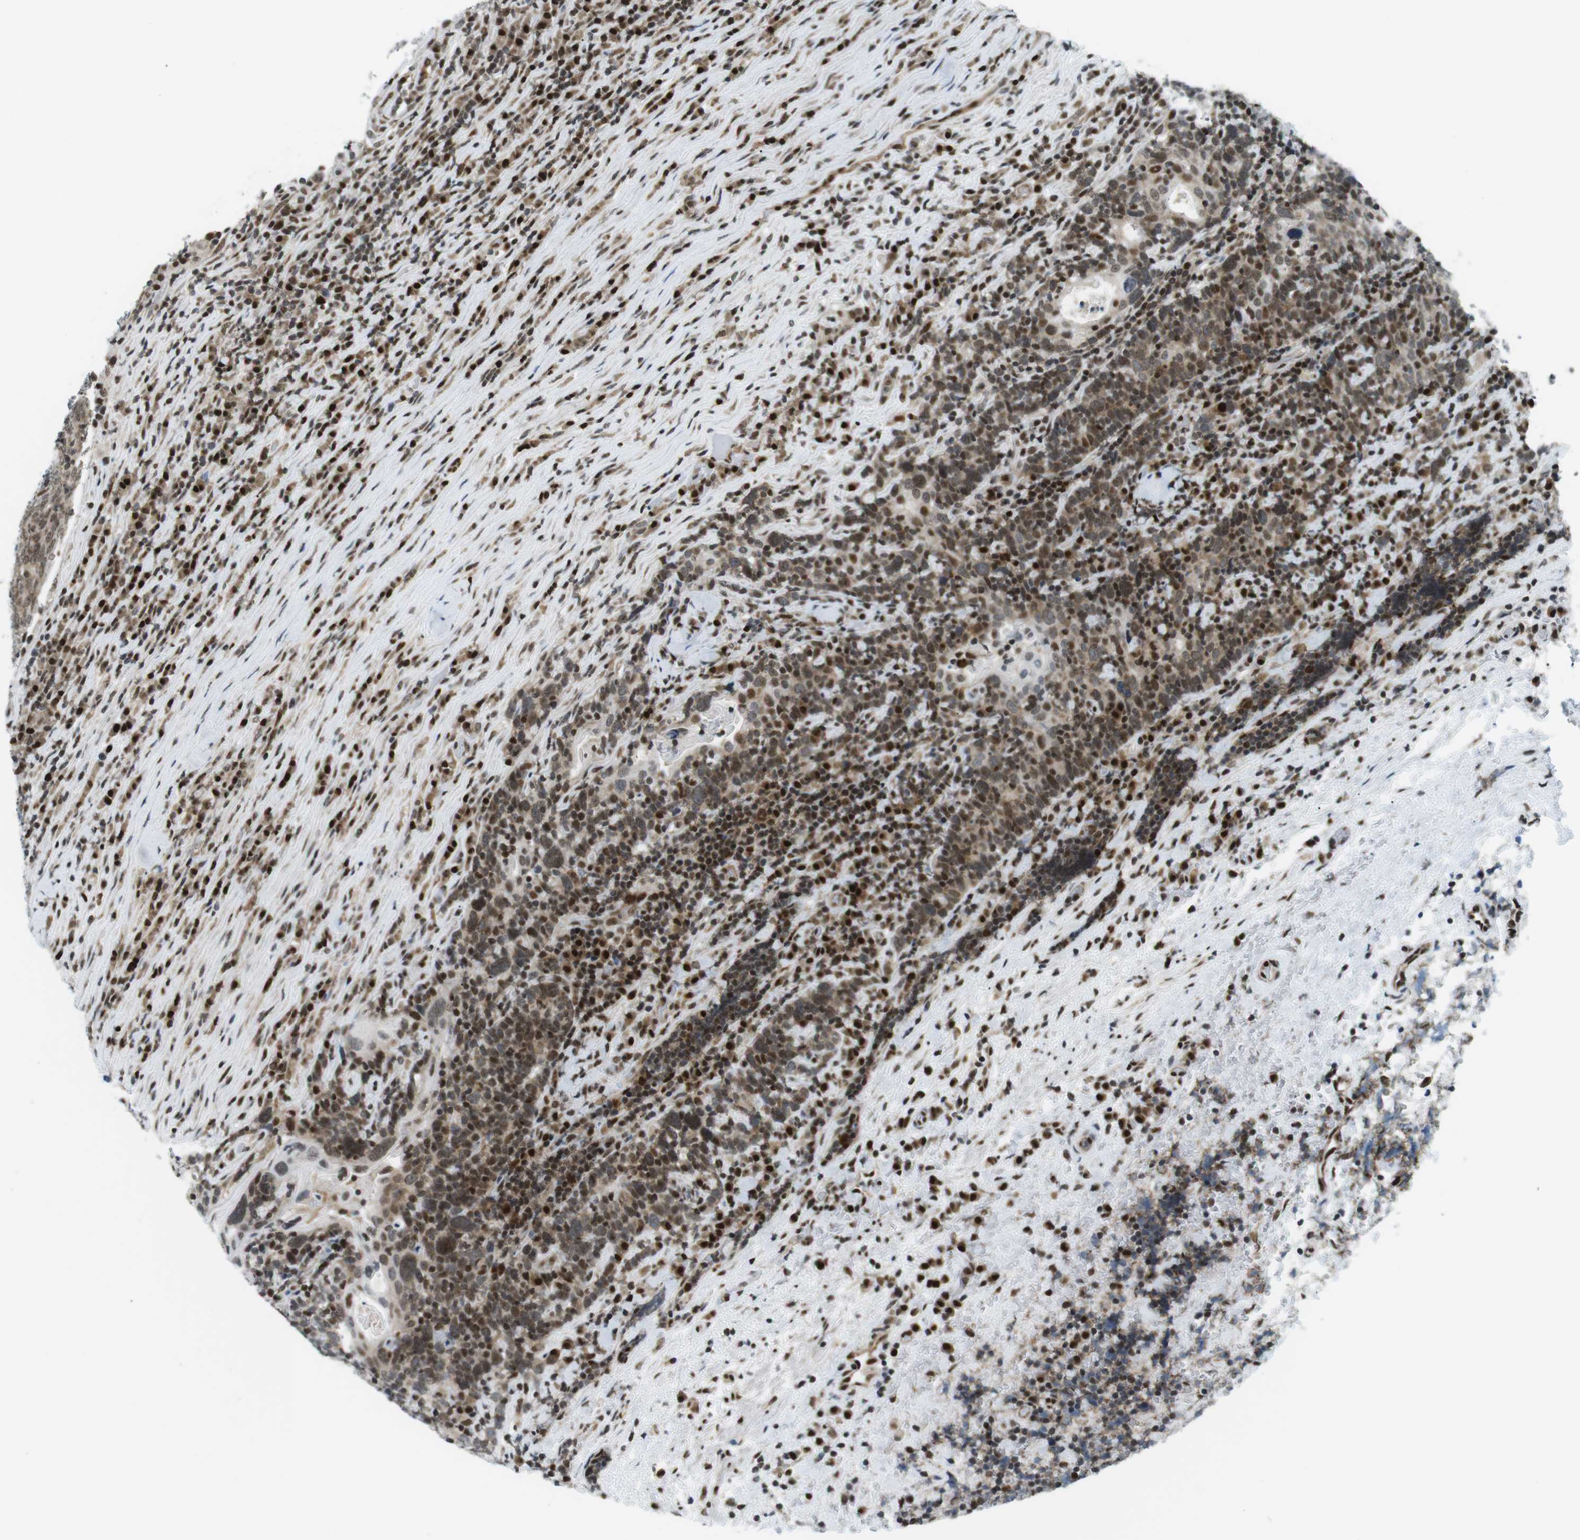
{"staining": {"intensity": "moderate", "quantity": ">75%", "location": "cytoplasmic/membranous,nuclear"}, "tissue": "head and neck cancer", "cell_type": "Tumor cells", "image_type": "cancer", "snomed": [{"axis": "morphology", "description": "Squamous cell carcinoma, NOS"}, {"axis": "morphology", "description": "Squamous cell carcinoma, metastatic, NOS"}, {"axis": "topography", "description": "Lymph node"}, {"axis": "topography", "description": "Head-Neck"}], "caption": "High-magnification brightfield microscopy of head and neck cancer (metastatic squamous cell carcinoma) stained with DAB (3,3'-diaminobenzidine) (brown) and counterstained with hematoxylin (blue). tumor cells exhibit moderate cytoplasmic/membranous and nuclear expression is seen in approximately>75% of cells. (DAB (3,3'-diaminobenzidine) IHC, brown staining for protein, blue staining for nuclei).", "gene": "CDC27", "patient": {"sex": "male", "age": 62}}